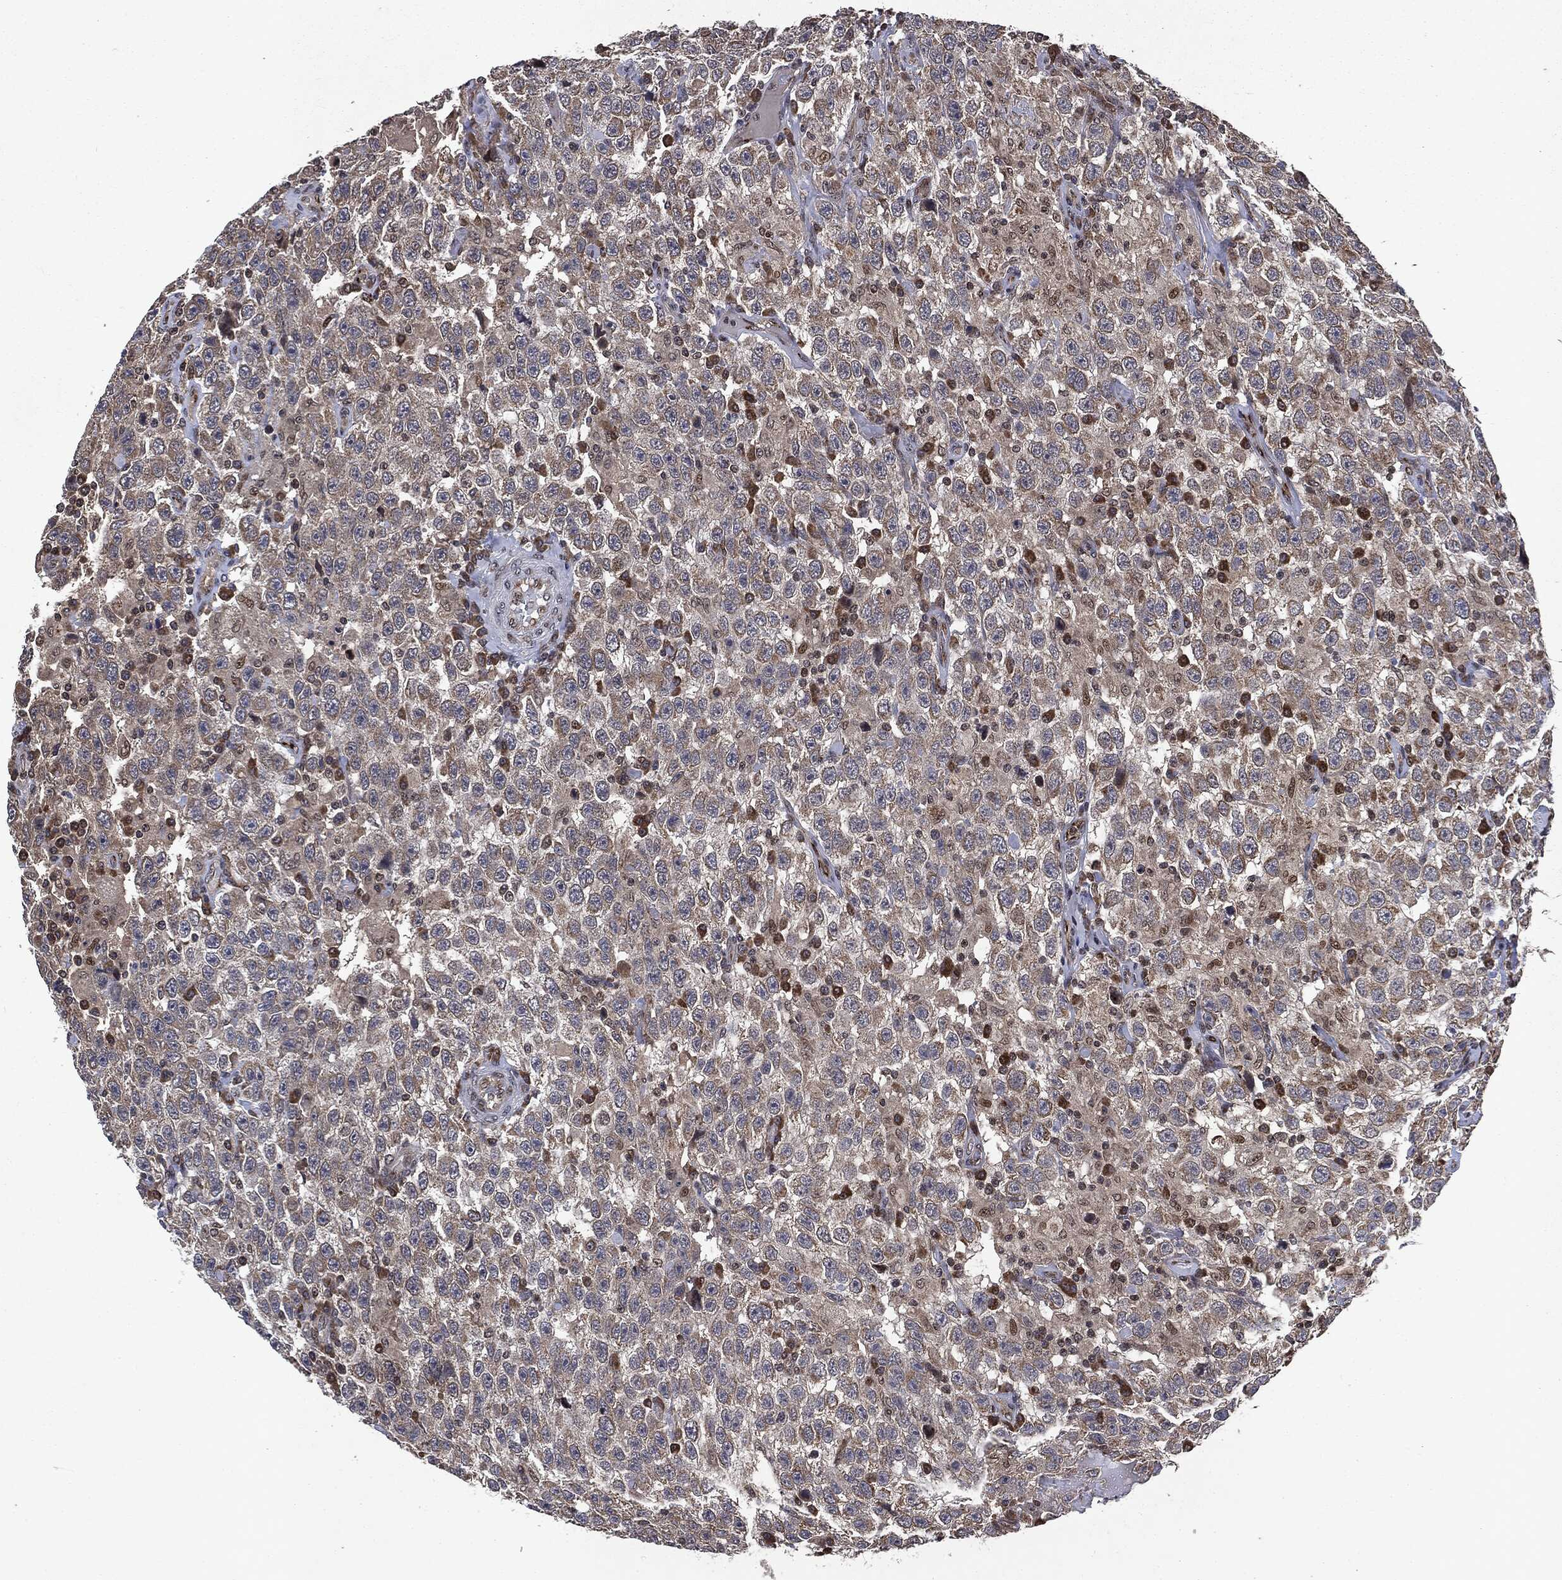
{"staining": {"intensity": "moderate", "quantity": "<25%", "location": "cytoplasmic/membranous"}, "tissue": "testis cancer", "cell_type": "Tumor cells", "image_type": "cancer", "snomed": [{"axis": "morphology", "description": "Seminoma, NOS"}, {"axis": "topography", "description": "Testis"}], "caption": "Testis seminoma stained with immunohistochemistry exhibits moderate cytoplasmic/membranous positivity in approximately <25% of tumor cells.", "gene": "PLPPR2", "patient": {"sex": "male", "age": 41}}